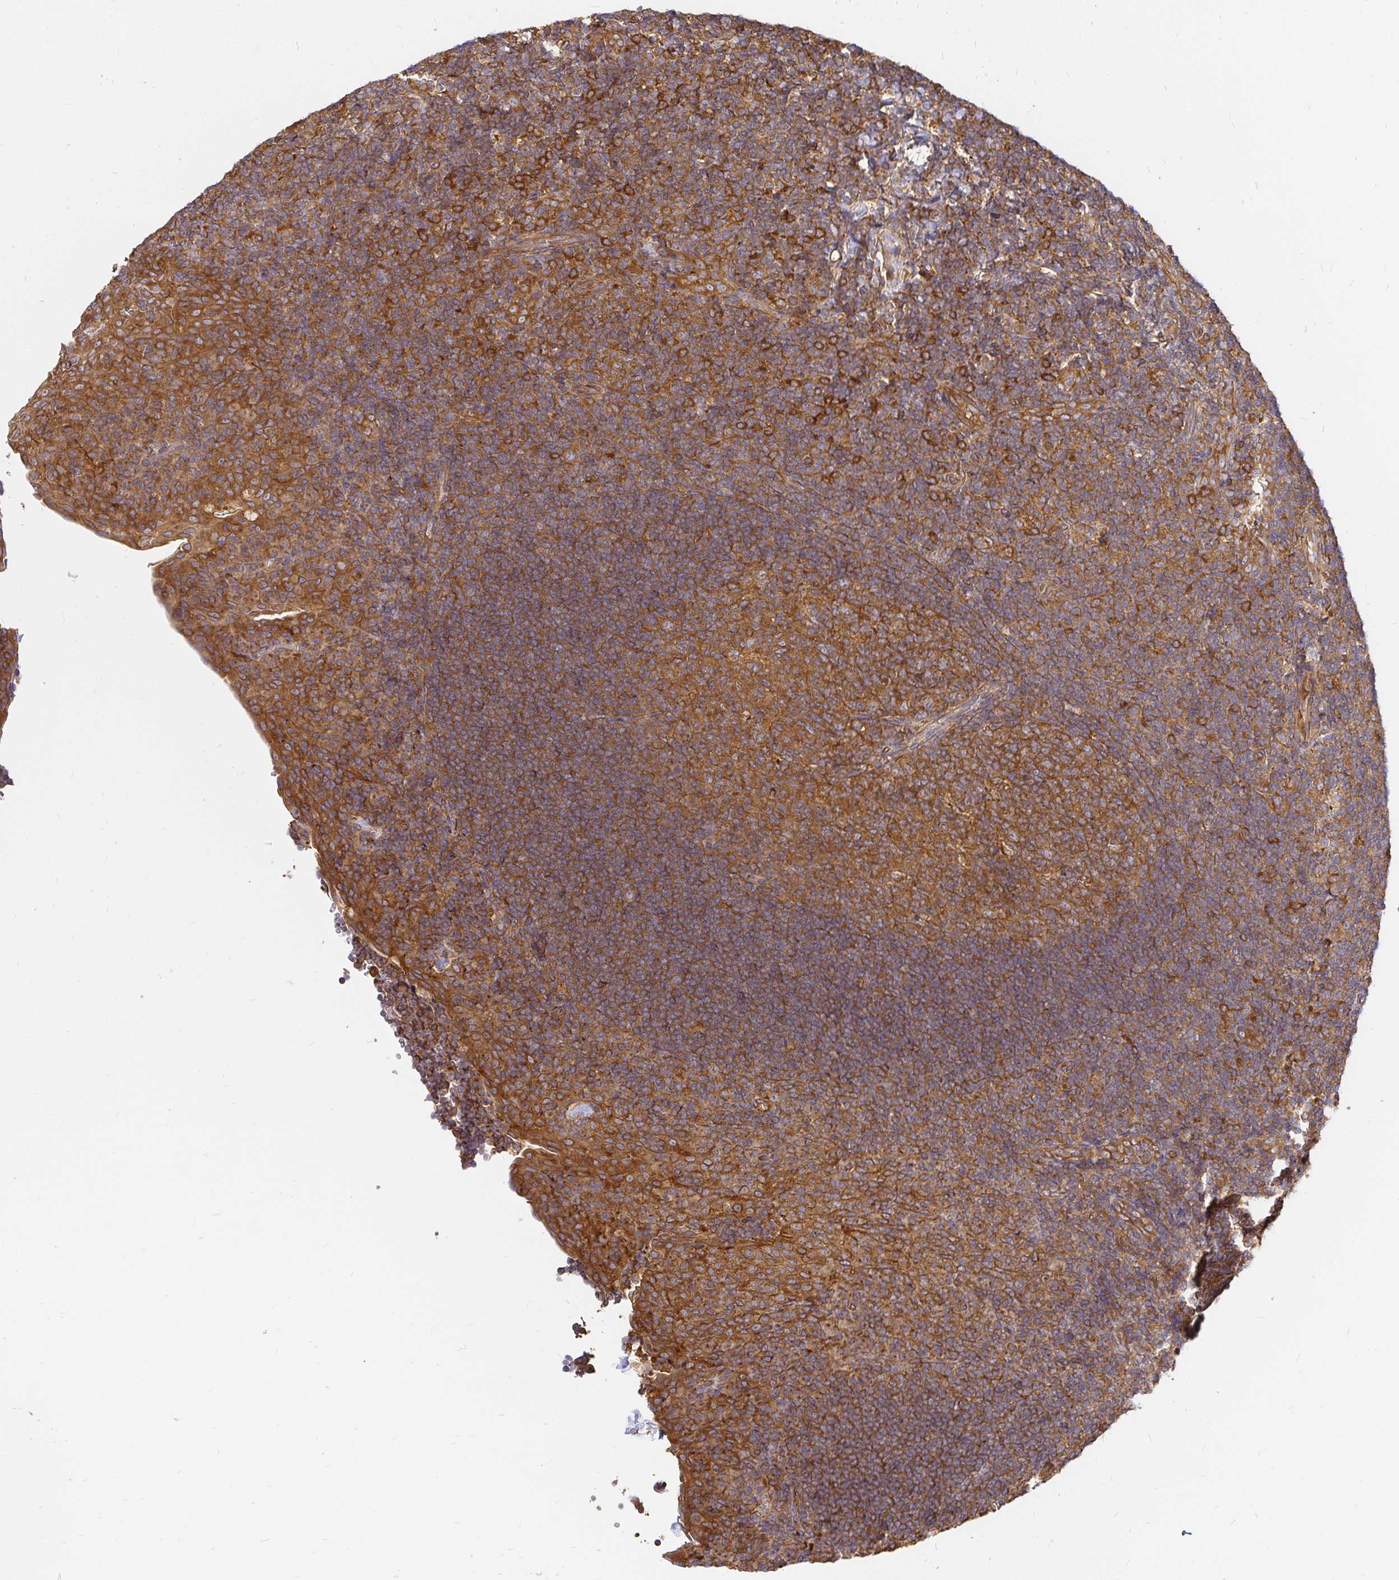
{"staining": {"intensity": "moderate", "quantity": ">75%", "location": "cytoplasmic/membranous"}, "tissue": "tonsil", "cell_type": "Germinal center cells", "image_type": "normal", "snomed": [{"axis": "morphology", "description": "Normal tissue, NOS"}, {"axis": "topography", "description": "Tonsil"}], "caption": "Protein expression analysis of normal human tonsil reveals moderate cytoplasmic/membranous staining in approximately >75% of germinal center cells. The staining was performed using DAB, with brown indicating positive protein expression. Nuclei are stained blue with hematoxylin.", "gene": "KIF5B", "patient": {"sex": "male", "age": 17}}